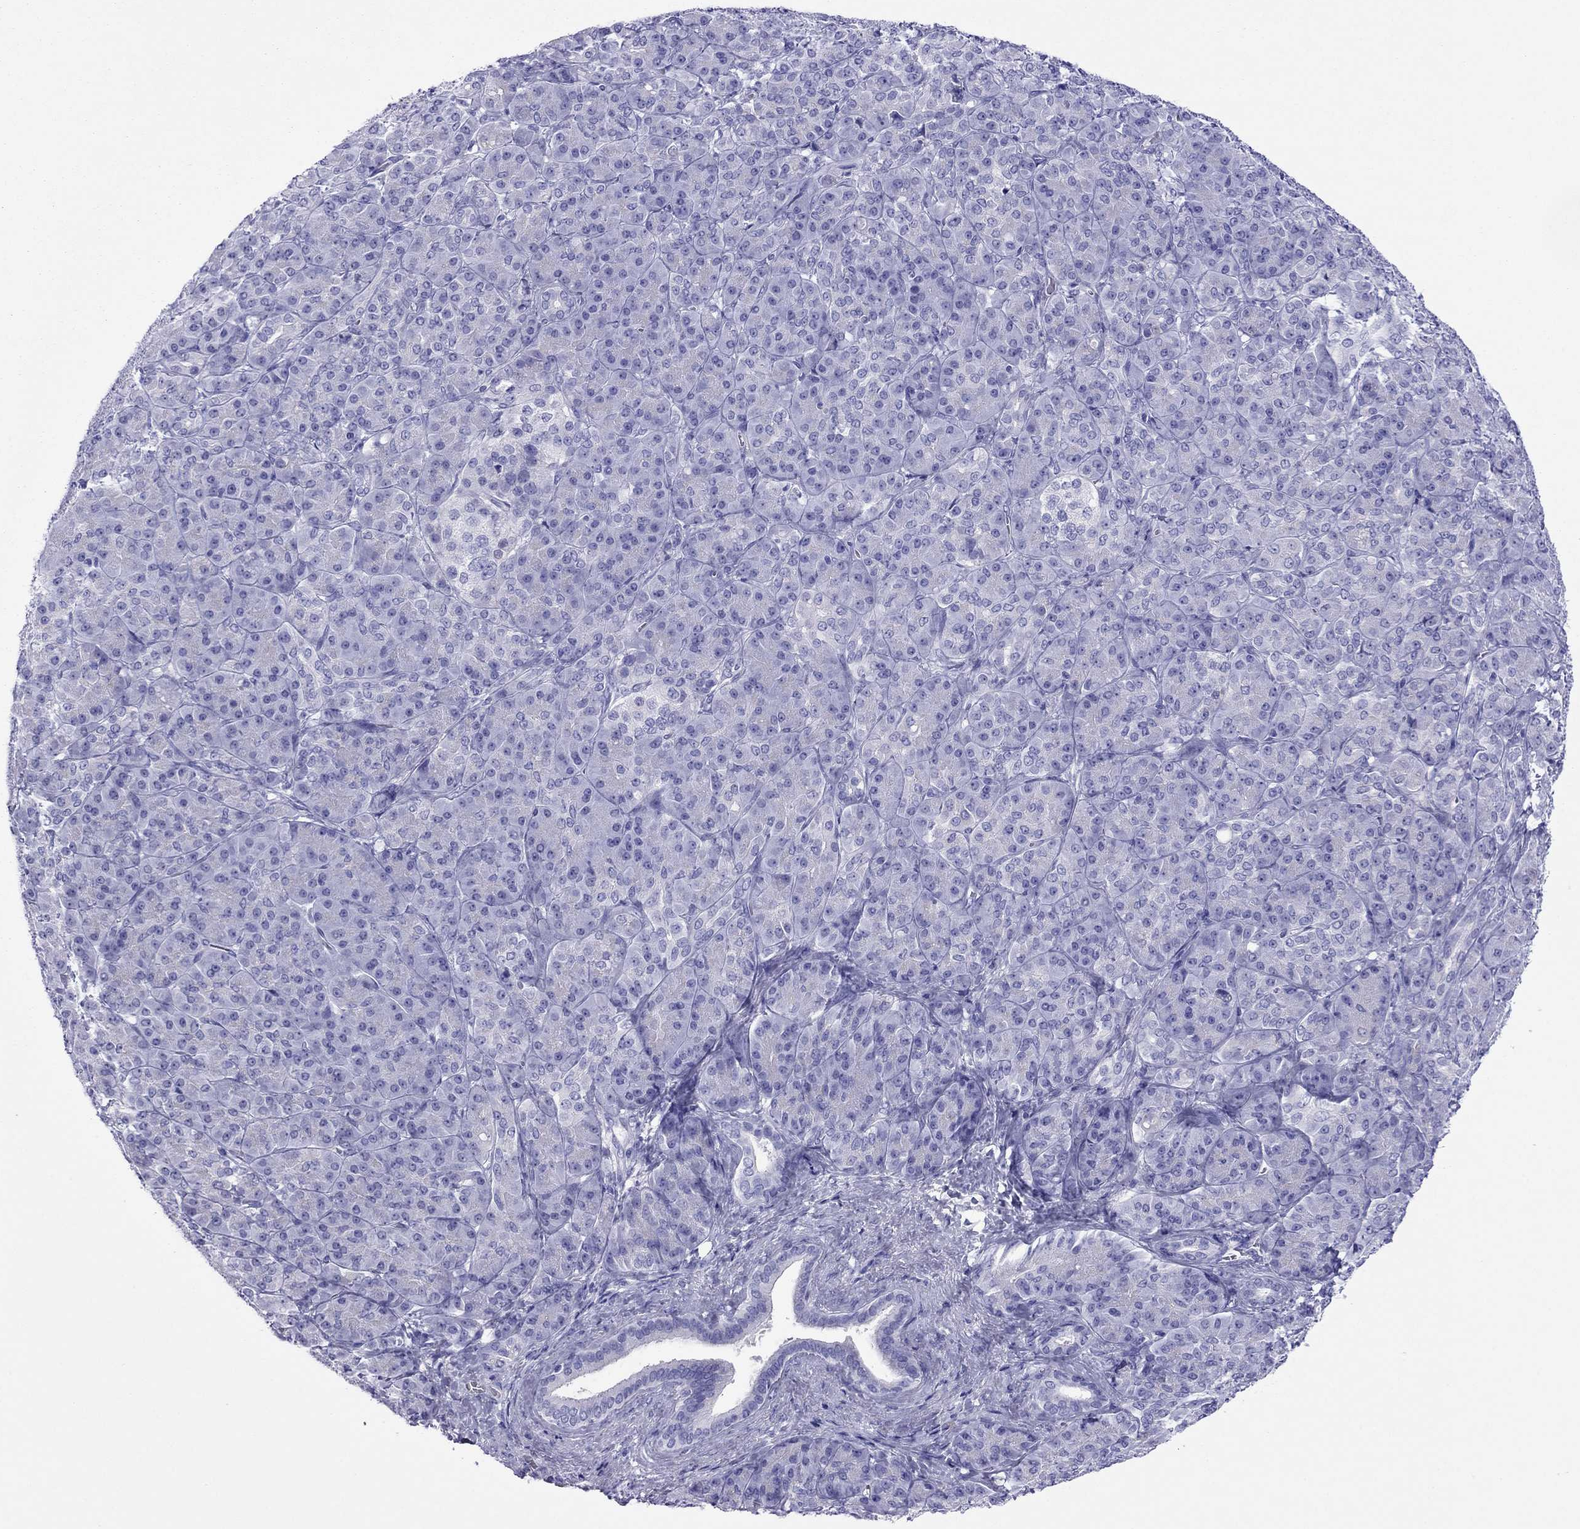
{"staining": {"intensity": "negative", "quantity": "none", "location": "none"}, "tissue": "pancreatic cancer", "cell_type": "Tumor cells", "image_type": "cancer", "snomed": [{"axis": "morphology", "description": "Normal tissue, NOS"}, {"axis": "morphology", "description": "Inflammation, NOS"}, {"axis": "morphology", "description": "Adenocarcinoma, NOS"}, {"axis": "topography", "description": "Pancreas"}], "caption": "This is a histopathology image of IHC staining of pancreatic cancer, which shows no expression in tumor cells. (DAB (3,3'-diaminobenzidine) immunohistochemistry with hematoxylin counter stain).", "gene": "PCDHA6", "patient": {"sex": "male", "age": 57}}